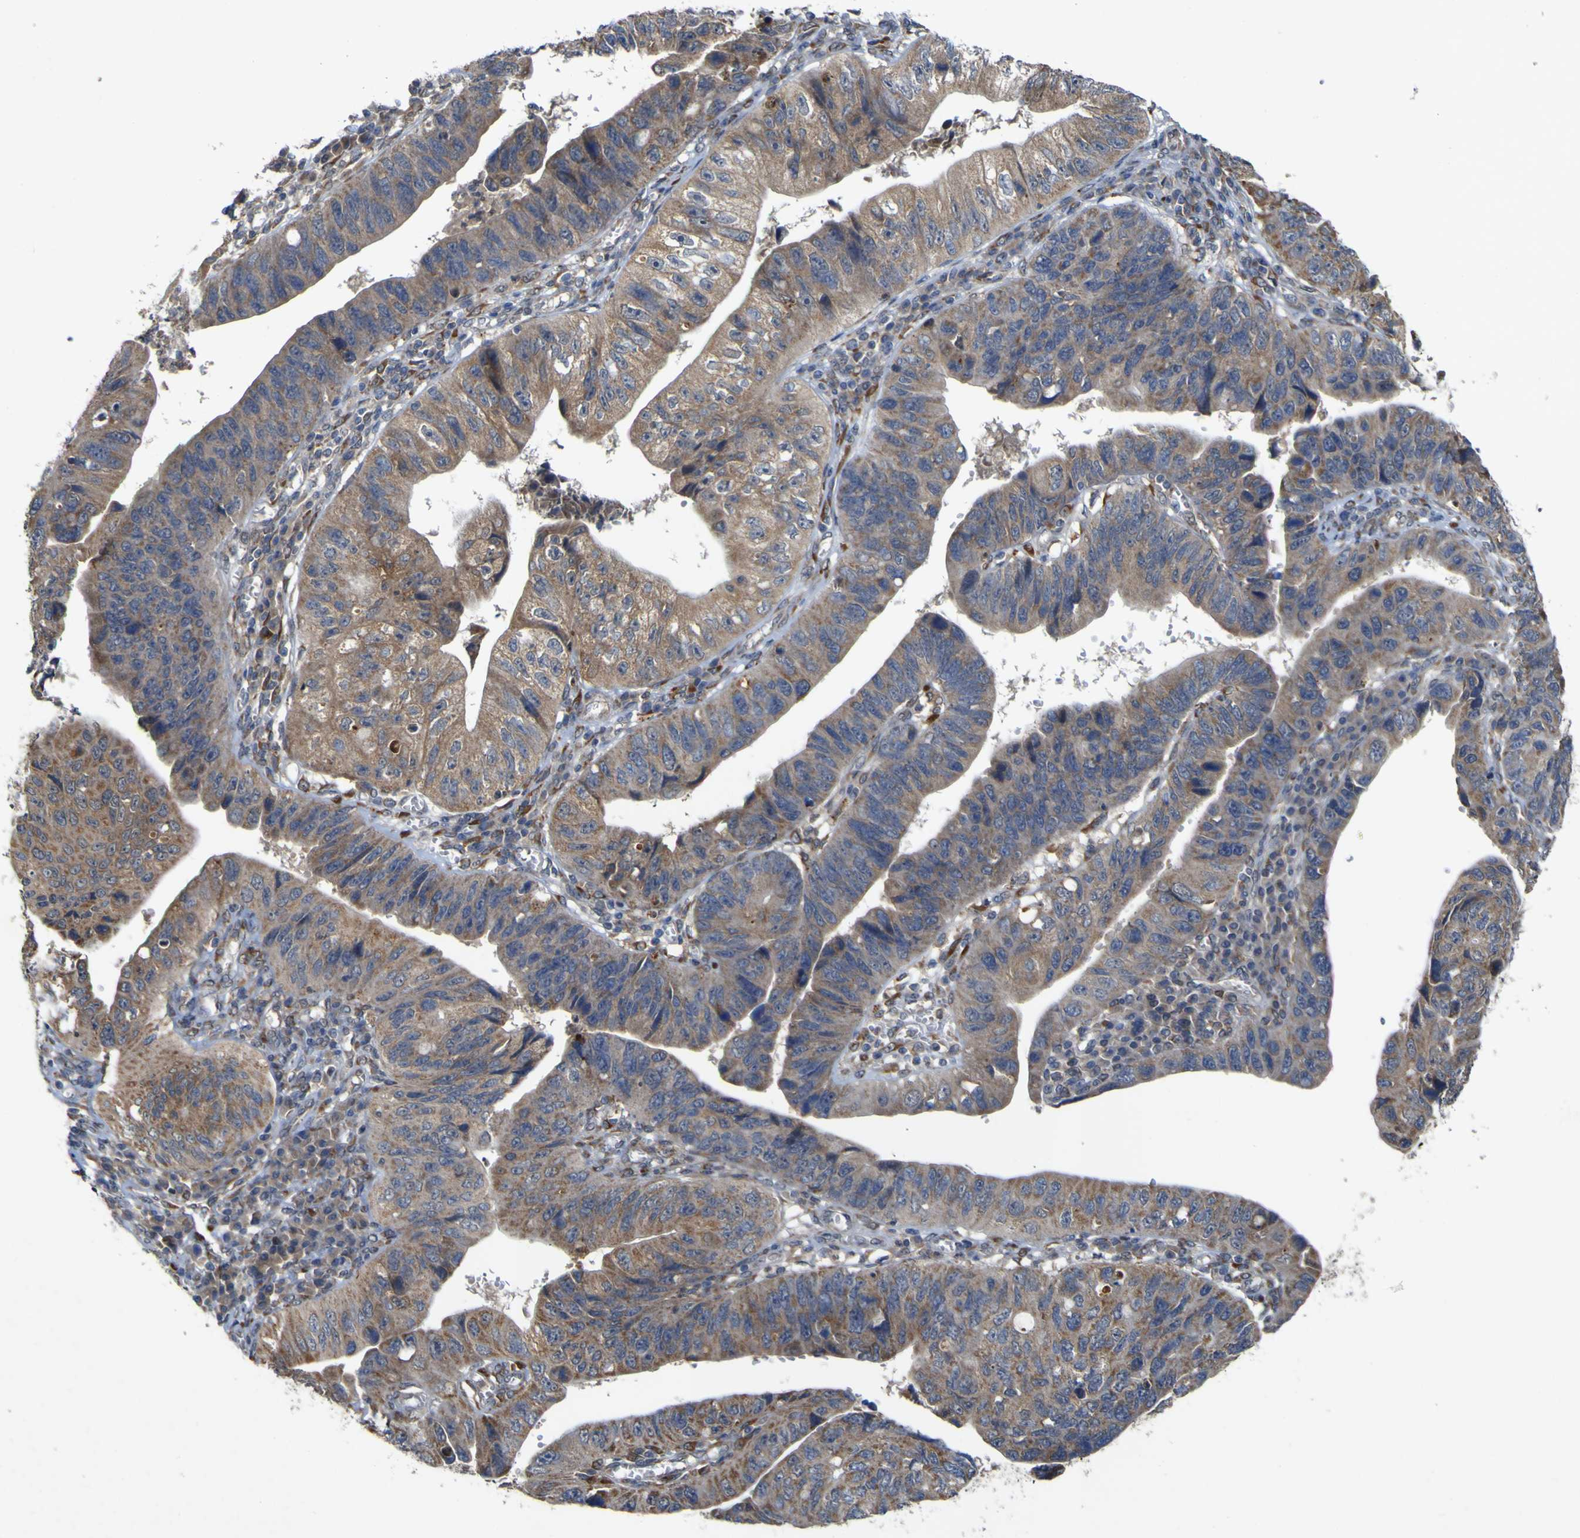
{"staining": {"intensity": "moderate", "quantity": ">75%", "location": "cytoplasmic/membranous"}, "tissue": "stomach cancer", "cell_type": "Tumor cells", "image_type": "cancer", "snomed": [{"axis": "morphology", "description": "Adenocarcinoma, NOS"}, {"axis": "topography", "description": "Stomach"}], "caption": "A brown stain highlights moderate cytoplasmic/membranous positivity of a protein in human stomach adenocarcinoma tumor cells.", "gene": "IRAK2", "patient": {"sex": "male", "age": 59}}